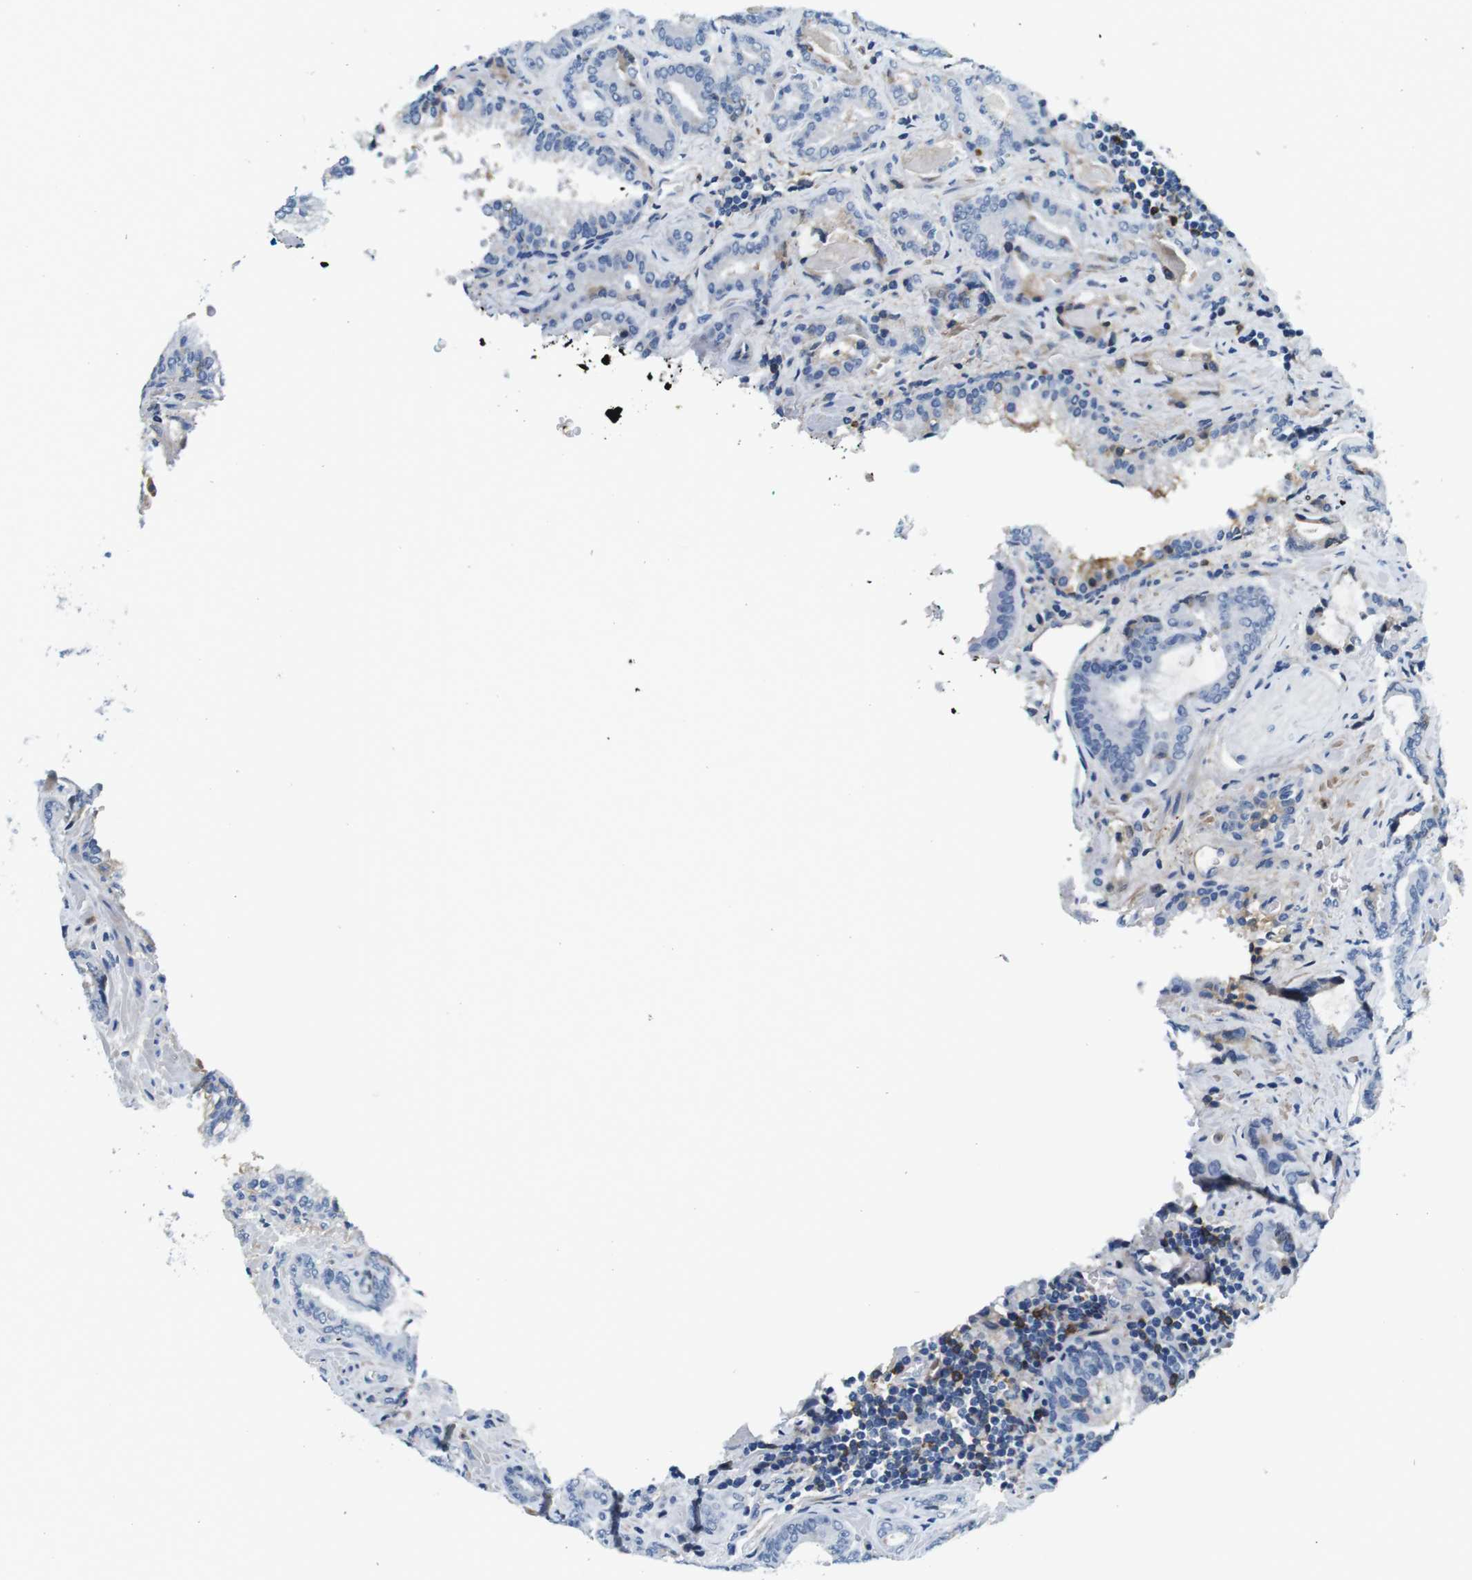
{"staining": {"intensity": "negative", "quantity": "none", "location": "none"}, "tissue": "prostate cancer", "cell_type": "Tumor cells", "image_type": "cancer", "snomed": [{"axis": "morphology", "description": "Adenocarcinoma, Low grade"}, {"axis": "topography", "description": "Prostate"}], "caption": "This is an immunohistochemistry (IHC) micrograph of human prostate cancer (adenocarcinoma (low-grade)). There is no positivity in tumor cells.", "gene": "IGHD", "patient": {"sex": "male", "age": 60}}